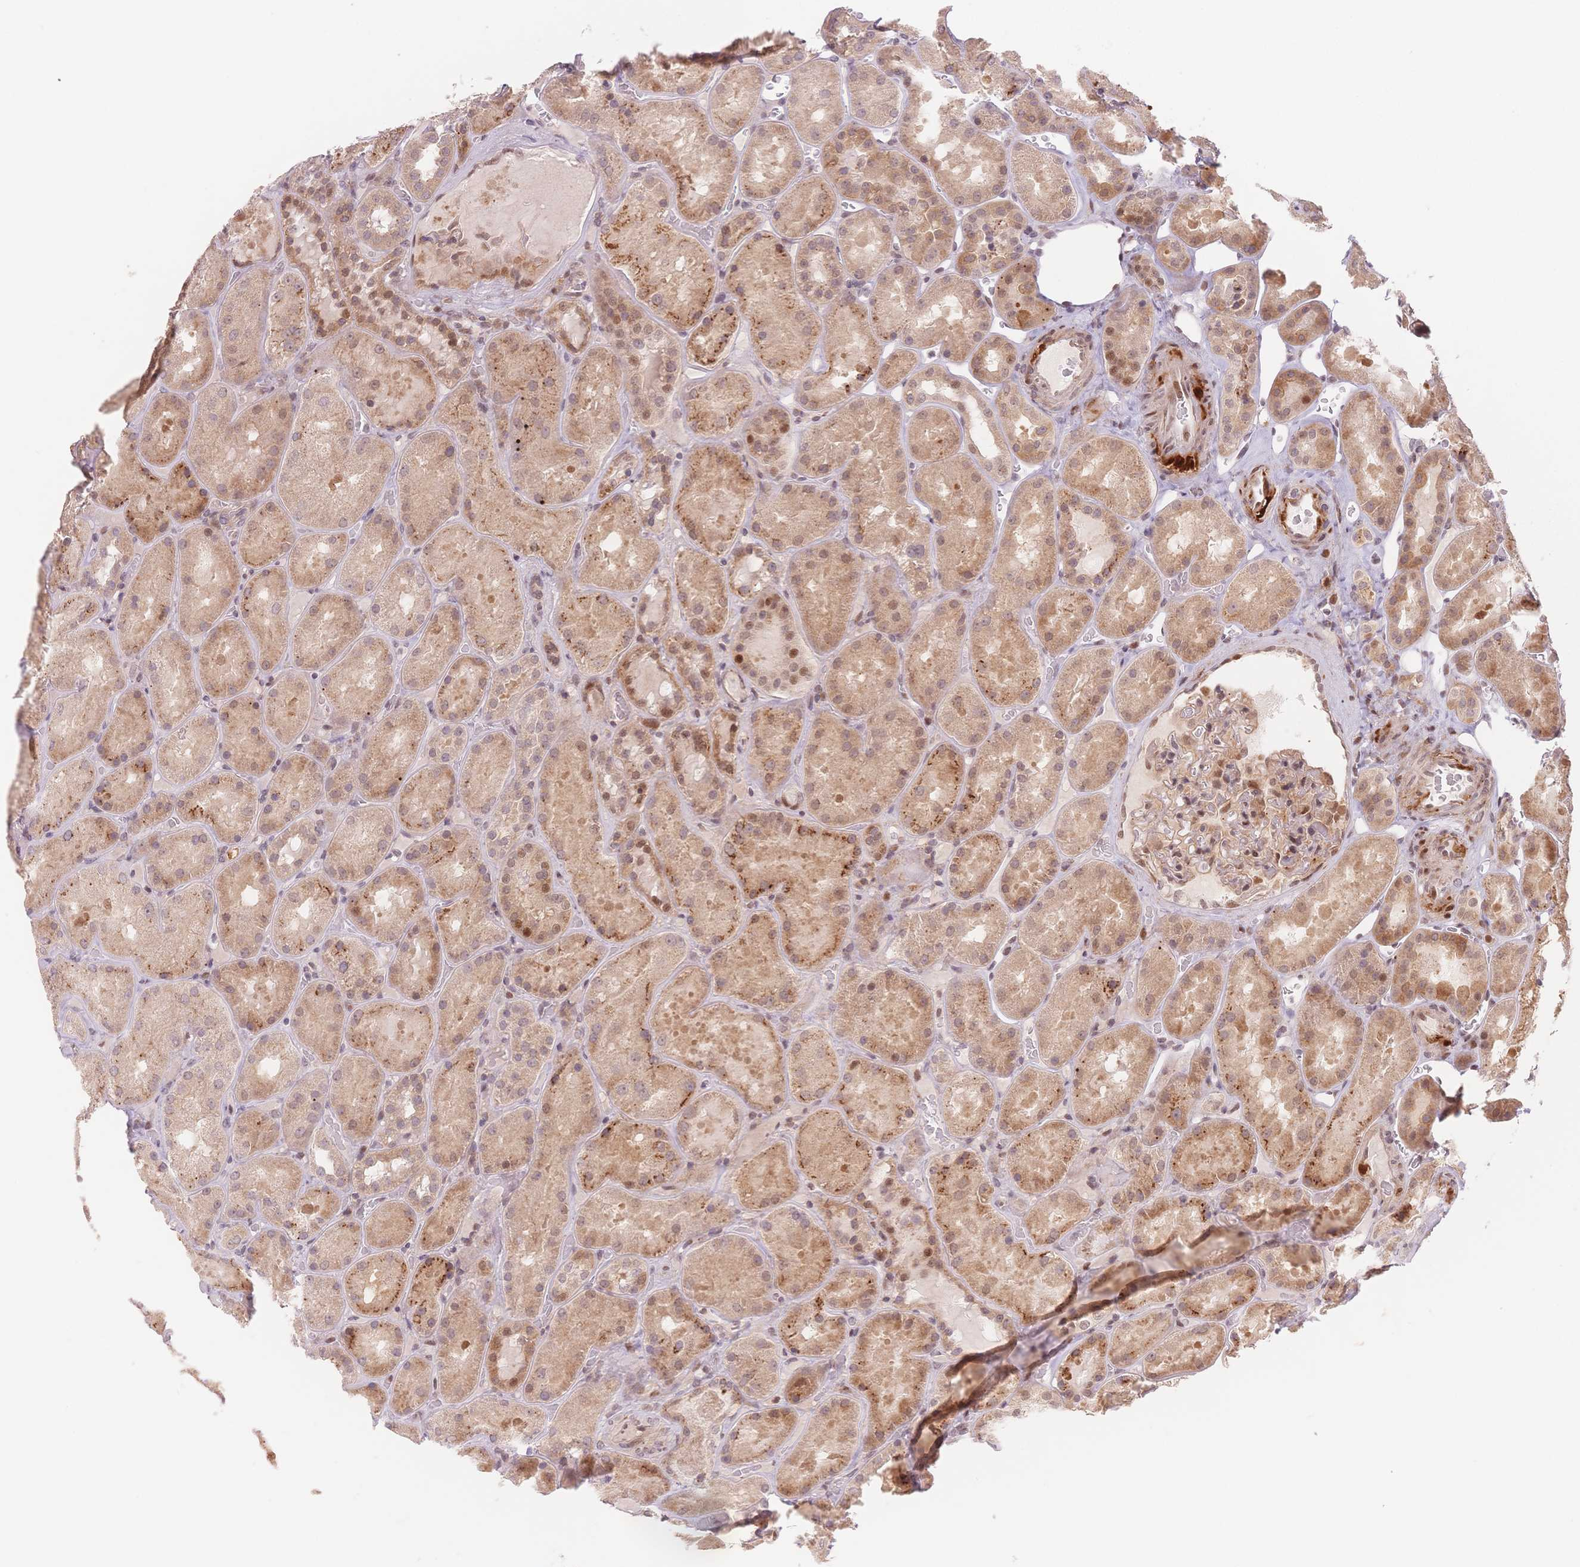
{"staining": {"intensity": "weak", "quantity": "25%-75%", "location": "cytoplasmic/membranous,nuclear"}, "tissue": "kidney", "cell_type": "Cells in glomeruli", "image_type": "normal", "snomed": [{"axis": "morphology", "description": "Normal tissue, NOS"}, {"axis": "topography", "description": "Kidney"}], "caption": "Brown immunohistochemical staining in normal human kidney displays weak cytoplasmic/membranous,nuclear expression in approximately 25%-75% of cells in glomeruli. Using DAB (3,3'-diaminobenzidine) (brown) and hematoxylin (blue) stains, captured at high magnification using brightfield microscopy.", "gene": "STK39", "patient": {"sex": "male", "age": 73}}